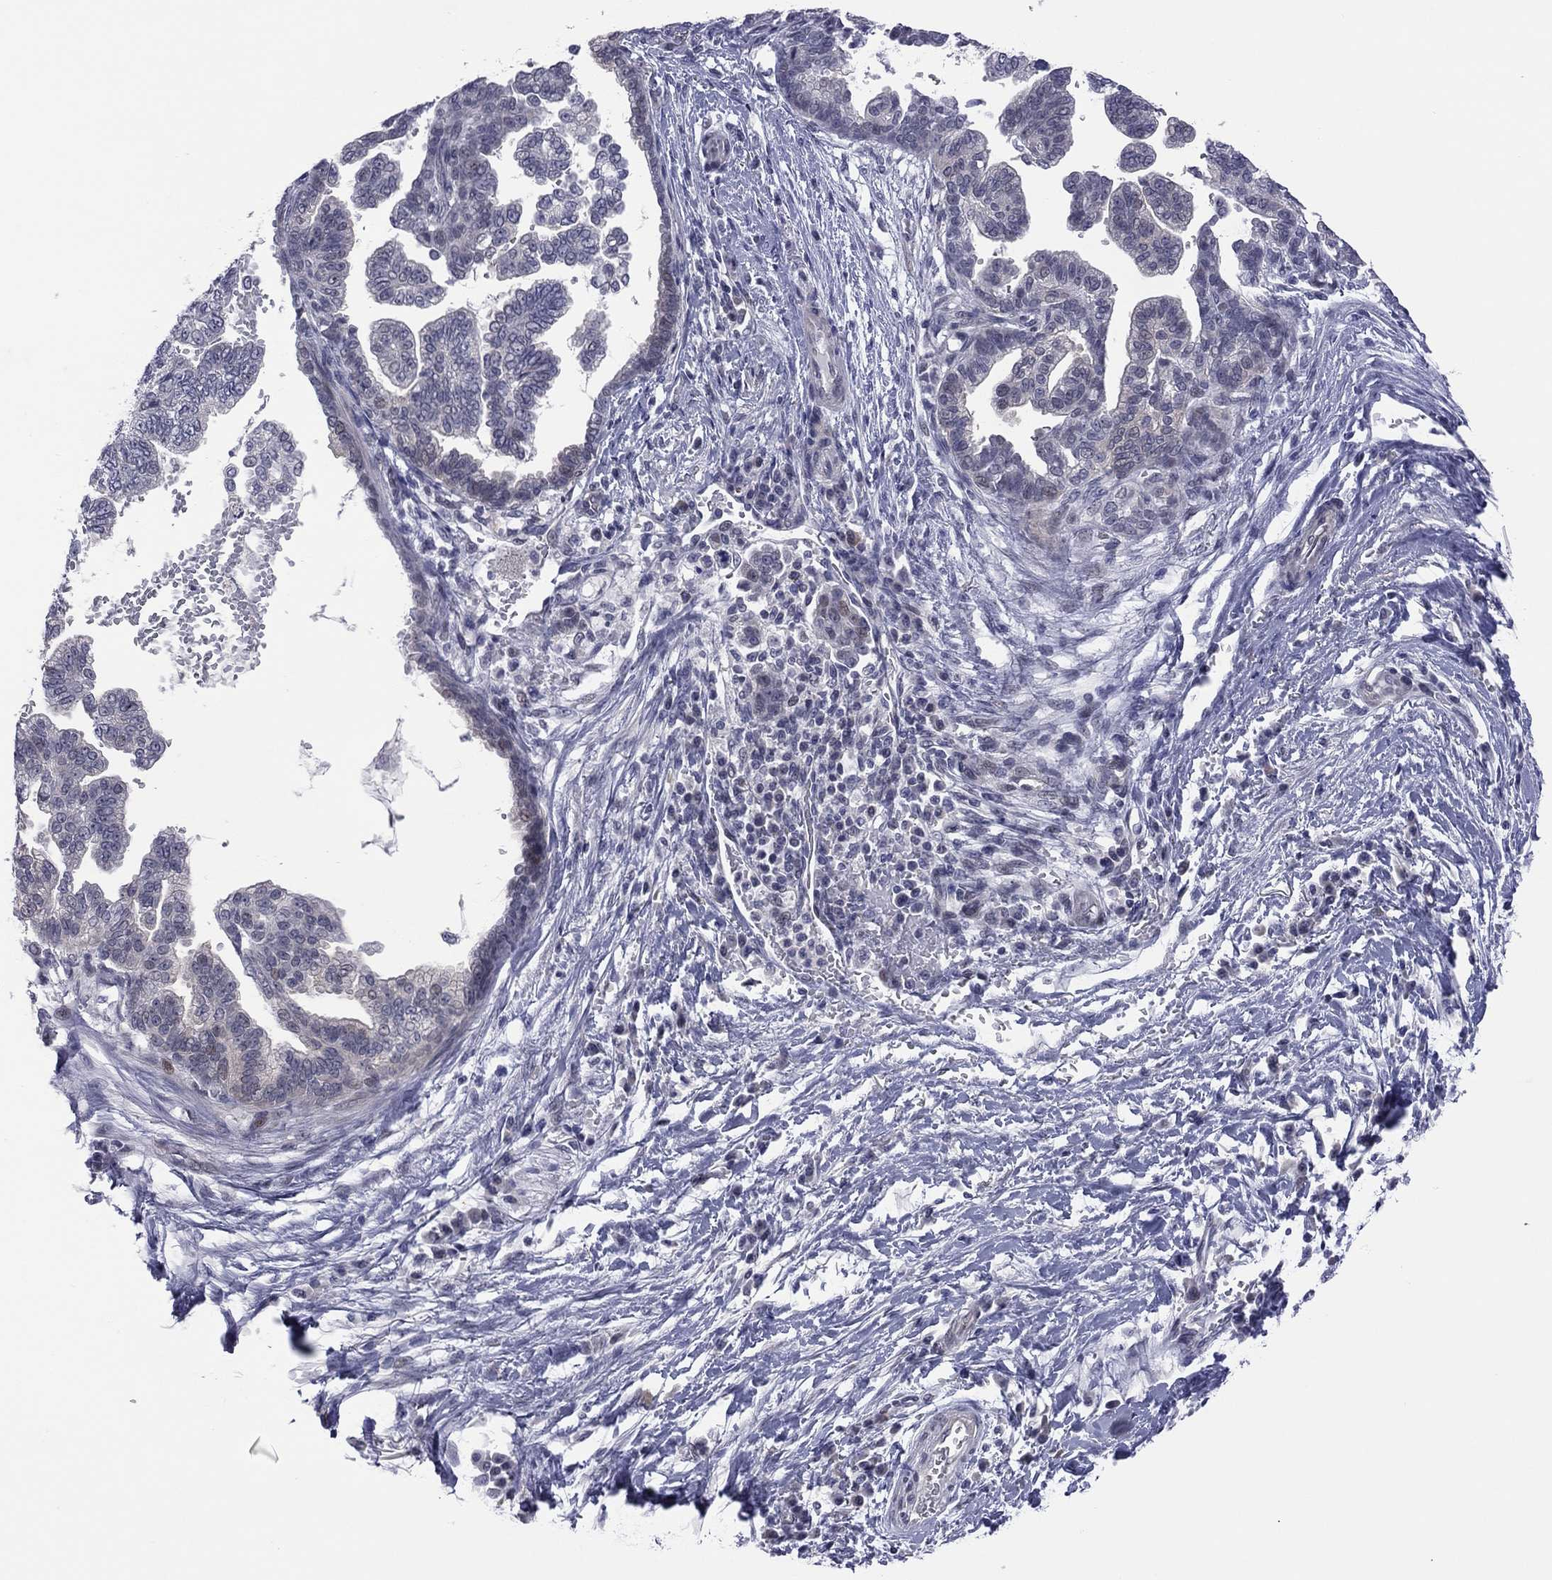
{"staining": {"intensity": "negative", "quantity": "none", "location": "none"}, "tissue": "stomach cancer", "cell_type": "Tumor cells", "image_type": "cancer", "snomed": [{"axis": "morphology", "description": "Adenocarcinoma, NOS"}, {"axis": "topography", "description": "Stomach"}], "caption": "This is a photomicrograph of immunohistochemistry staining of stomach adenocarcinoma, which shows no staining in tumor cells.", "gene": "POU5F2", "patient": {"sex": "male", "age": 83}}